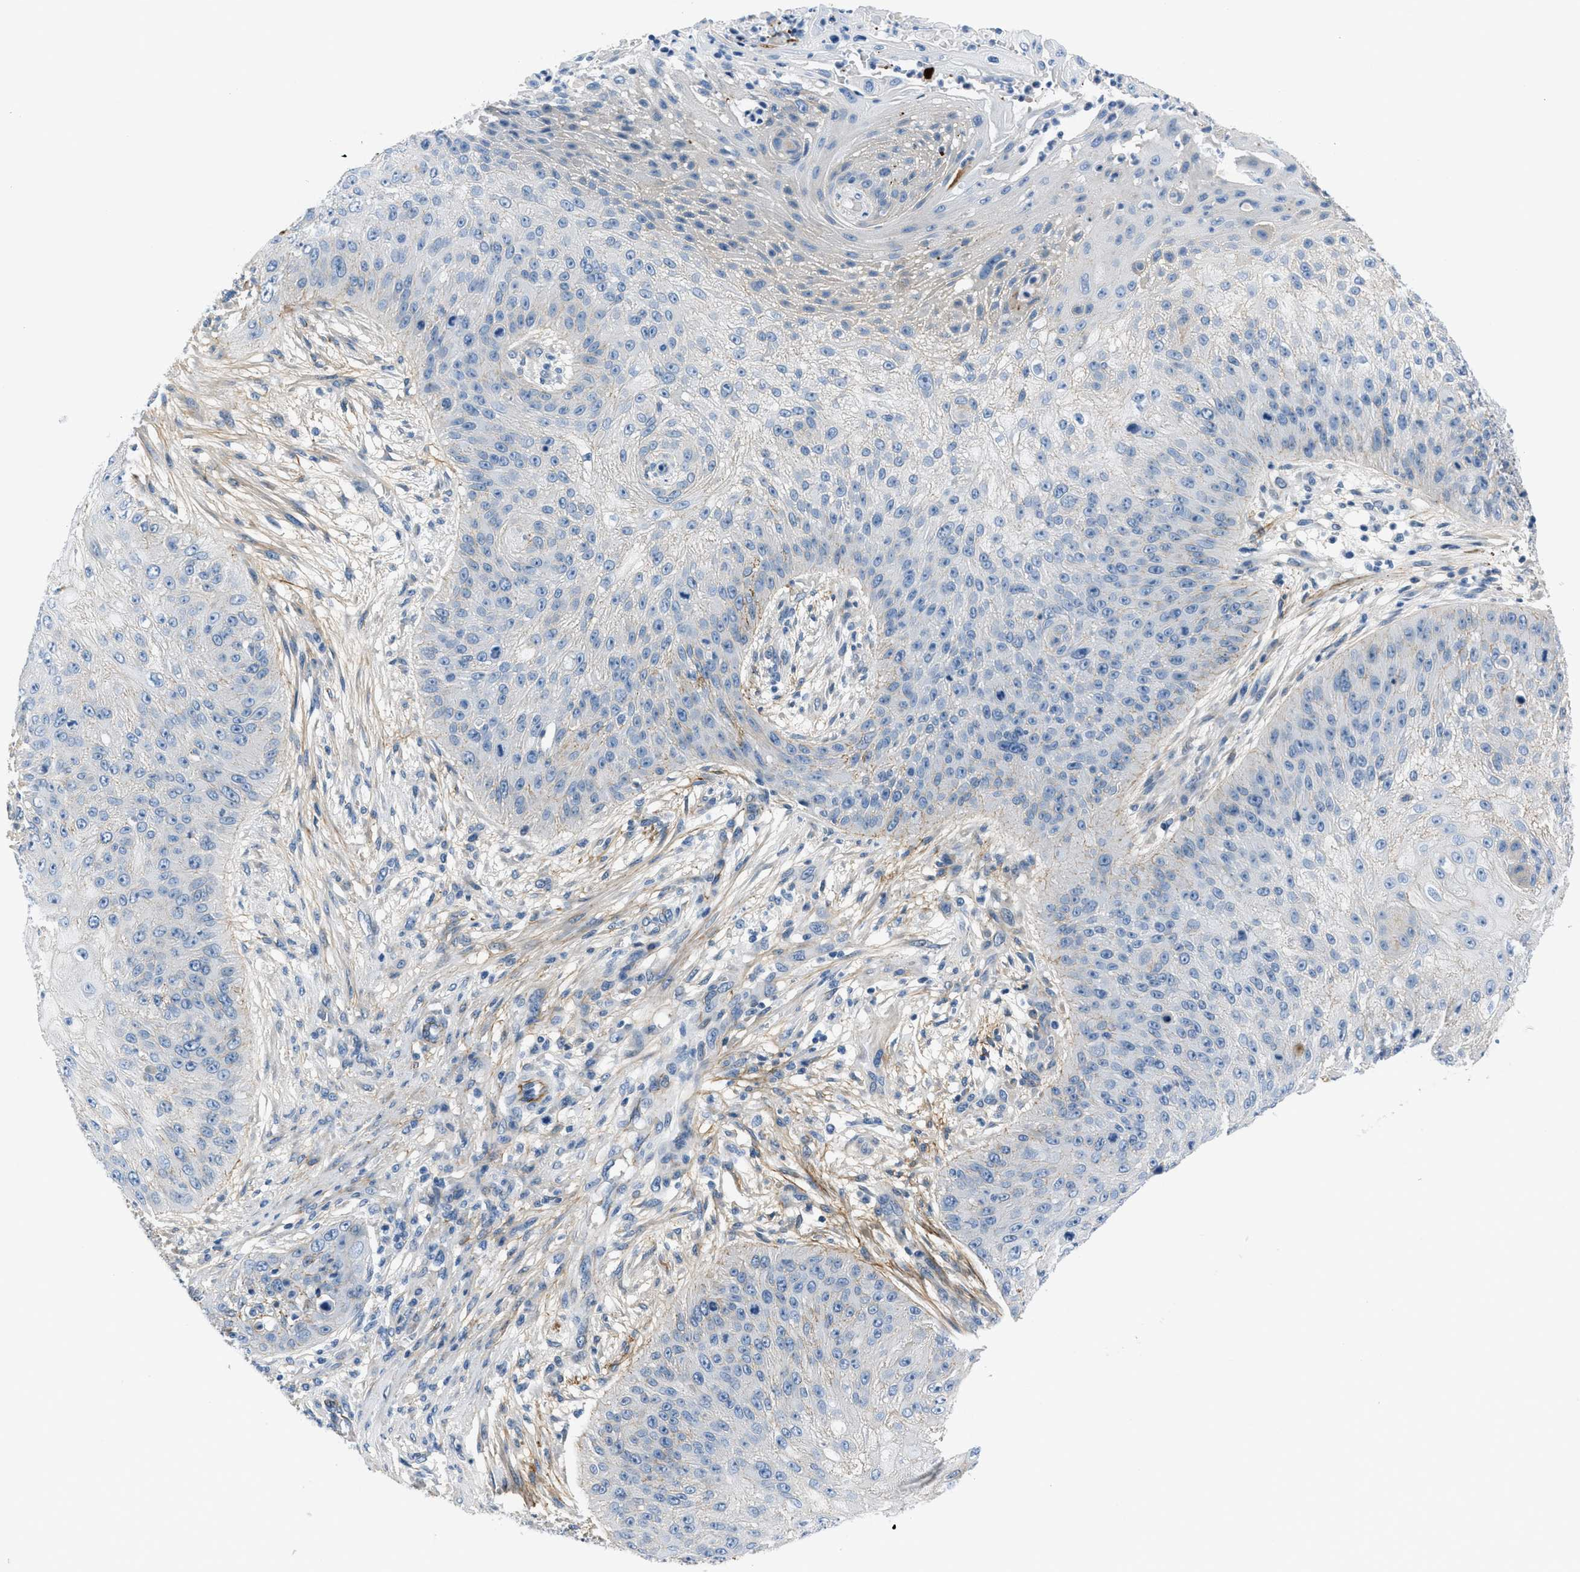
{"staining": {"intensity": "weak", "quantity": "<25%", "location": "cytoplasmic/membranous"}, "tissue": "skin cancer", "cell_type": "Tumor cells", "image_type": "cancer", "snomed": [{"axis": "morphology", "description": "Squamous cell carcinoma, NOS"}, {"axis": "topography", "description": "Skin"}], "caption": "Tumor cells show no significant protein staining in skin cancer.", "gene": "FBN1", "patient": {"sex": "female", "age": 80}}